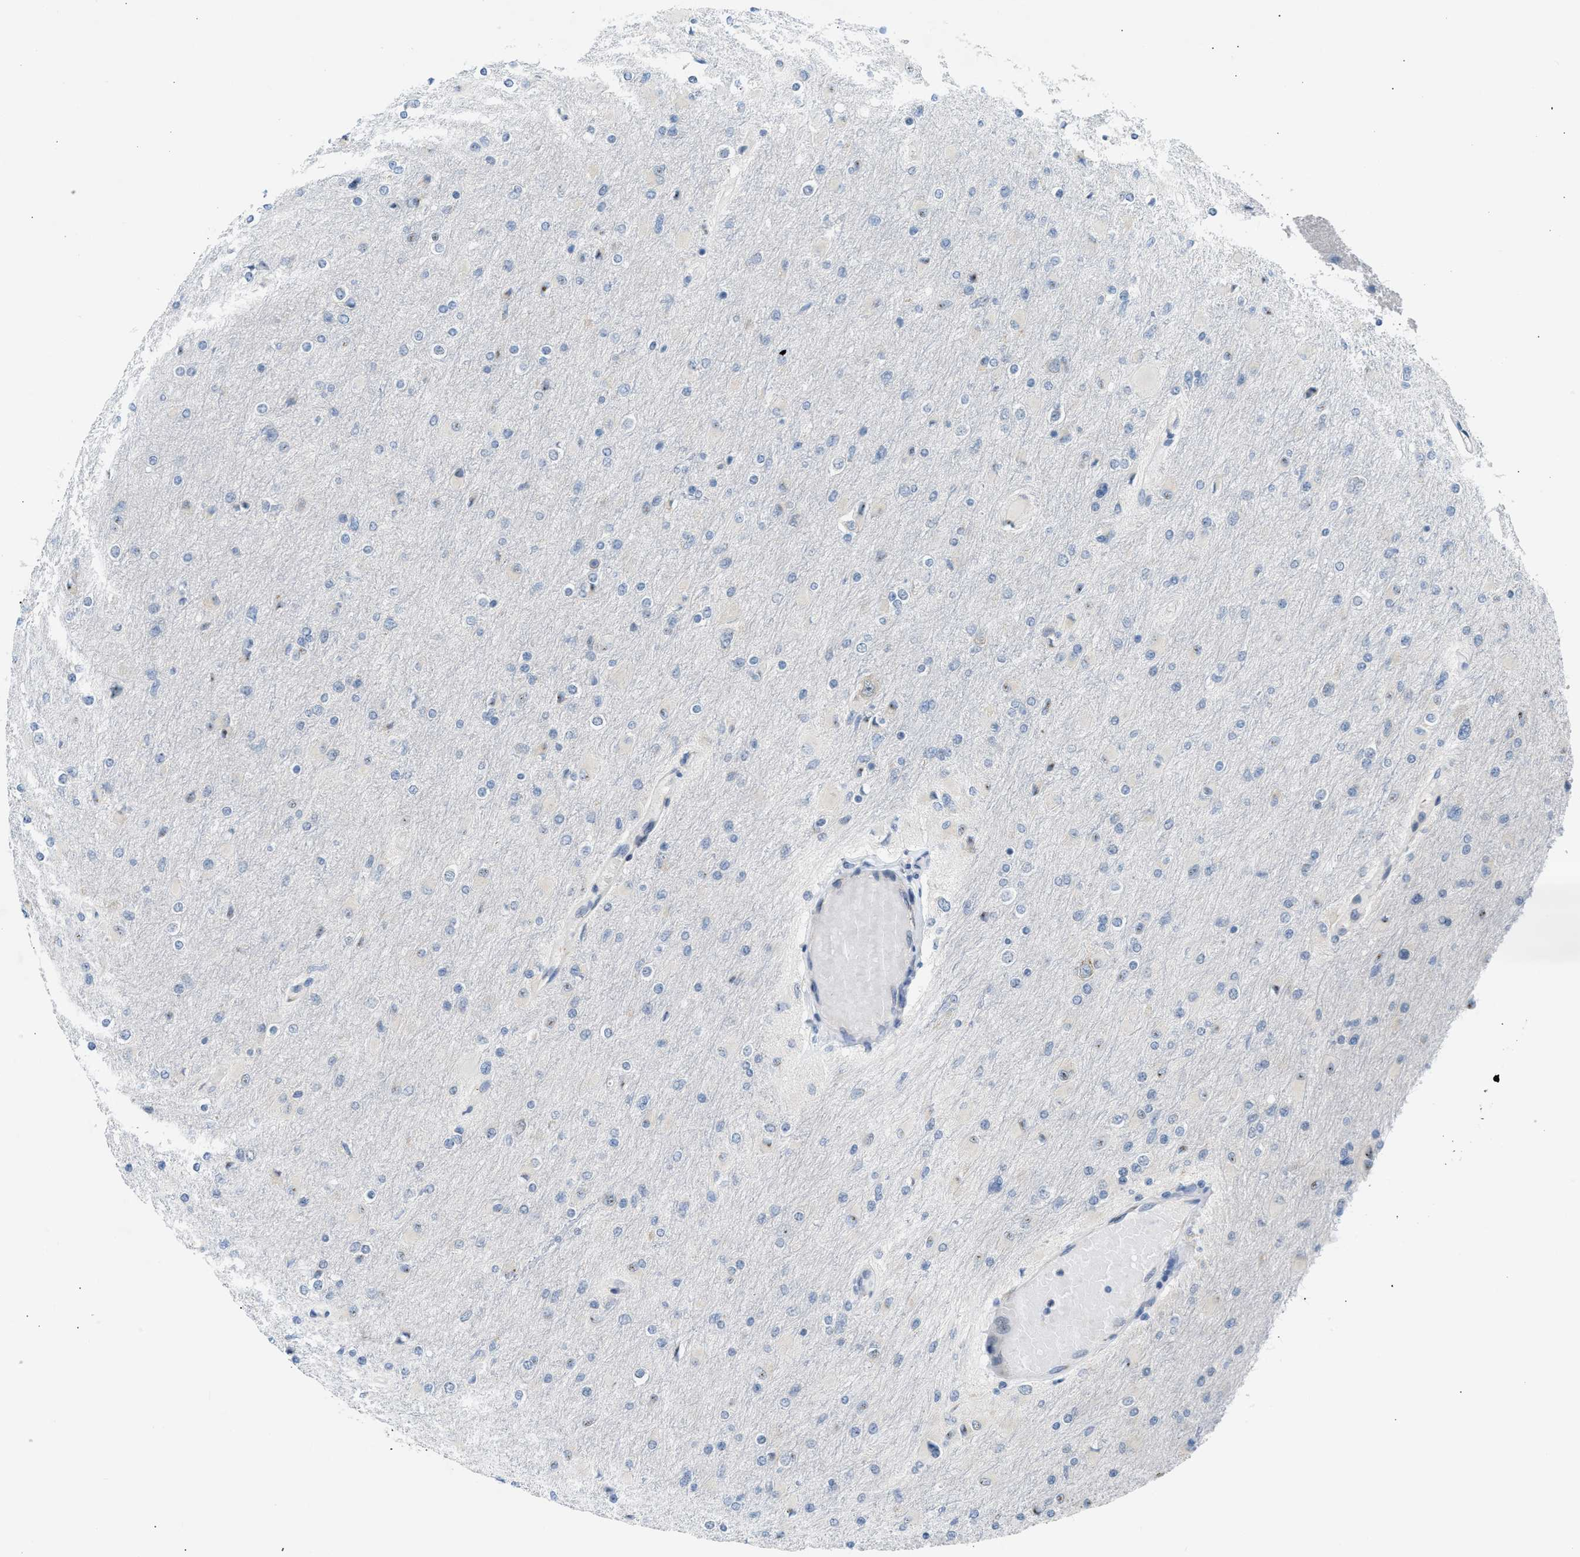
{"staining": {"intensity": "negative", "quantity": "none", "location": "none"}, "tissue": "glioma", "cell_type": "Tumor cells", "image_type": "cancer", "snomed": [{"axis": "morphology", "description": "Glioma, malignant, High grade"}, {"axis": "topography", "description": "Cerebral cortex"}], "caption": "An IHC photomicrograph of high-grade glioma (malignant) is shown. There is no staining in tumor cells of high-grade glioma (malignant). (Immunohistochemistry (ihc), brightfield microscopy, high magnification).", "gene": "KCNC2", "patient": {"sex": "female", "age": 36}}